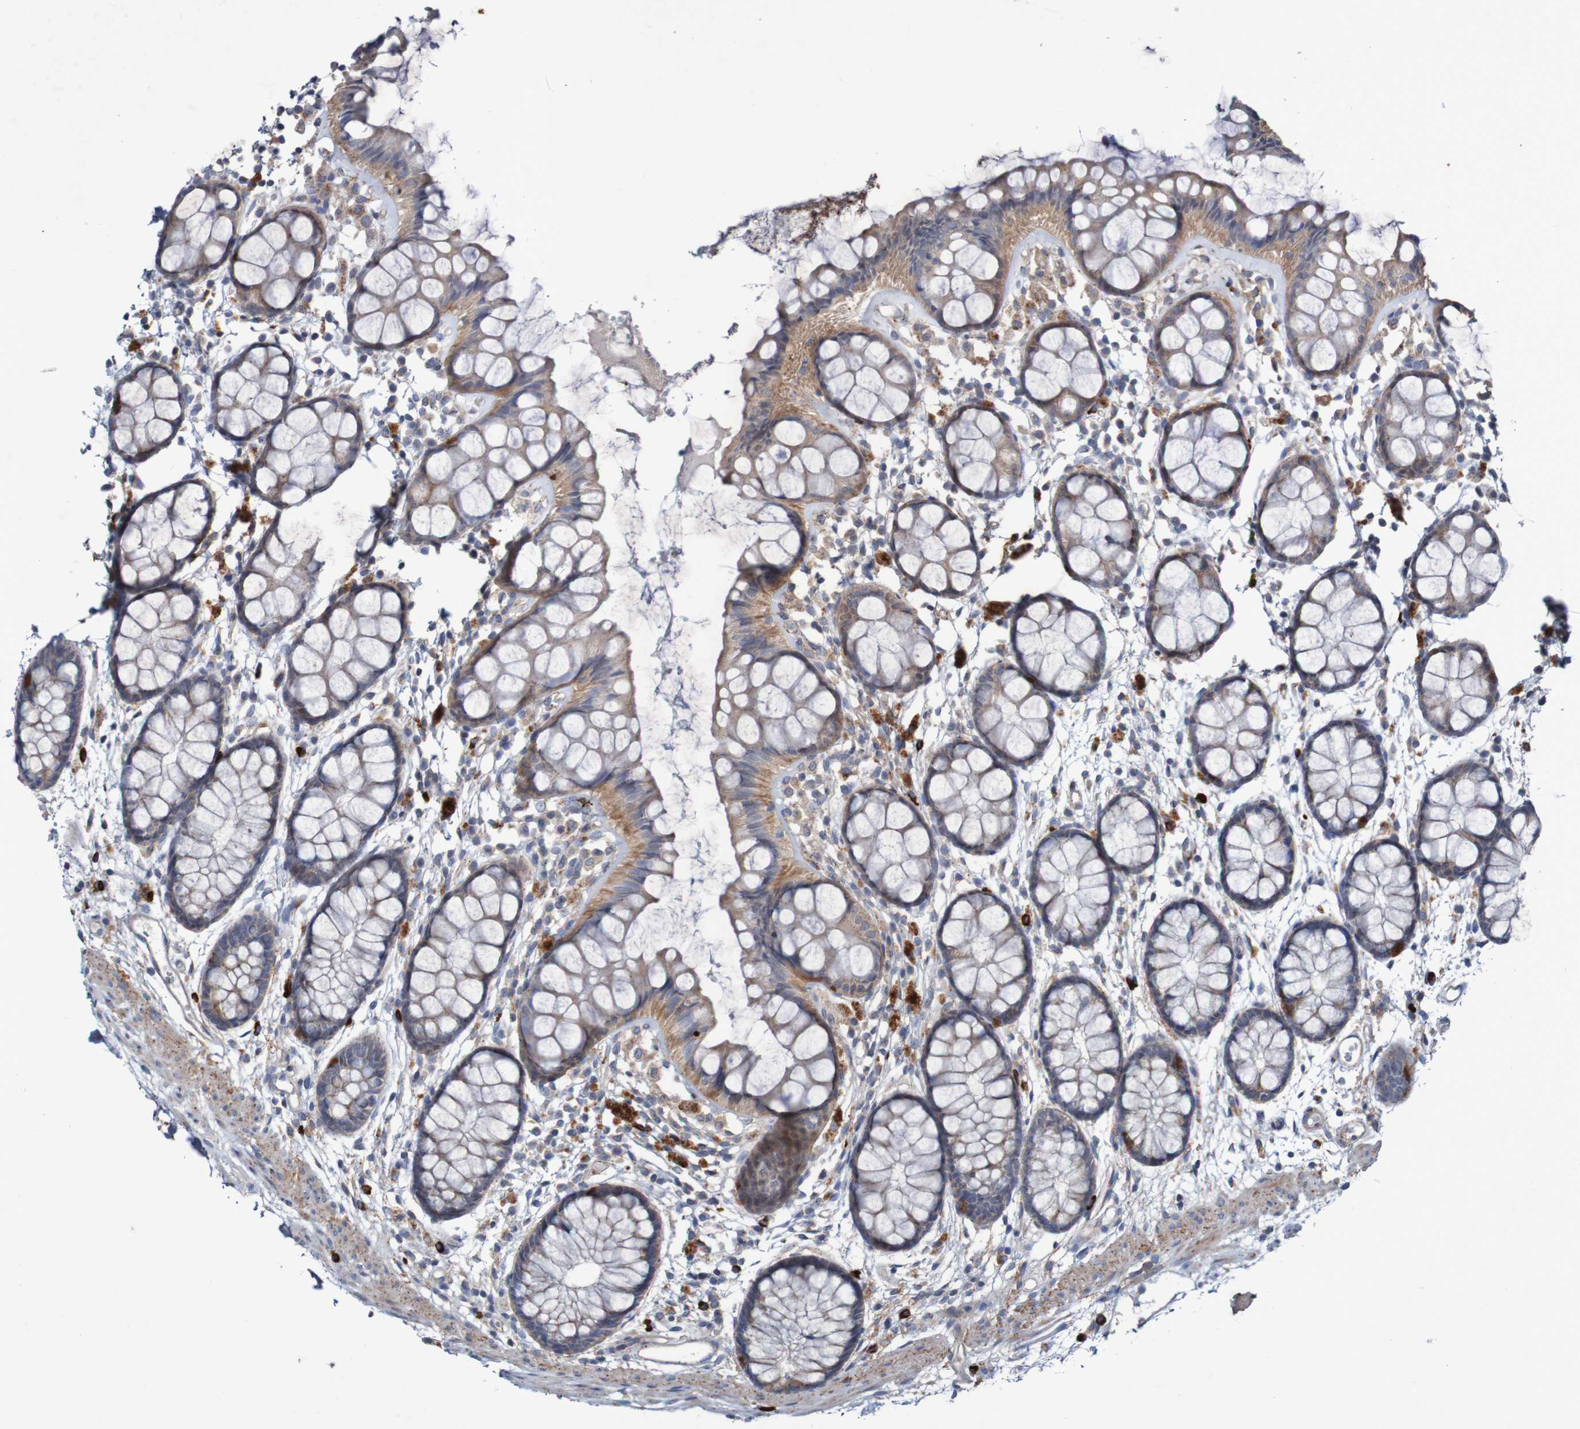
{"staining": {"intensity": "moderate", "quantity": ">75%", "location": "cytoplasmic/membranous"}, "tissue": "rectum", "cell_type": "Glandular cells", "image_type": "normal", "snomed": [{"axis": "morphology", "description": "Normal tissue, NOS"}, {"axis": "topography", "description": "Rectum"}], "caption": "The histopathology image reveals immunohistochemical staining of normal rectum. There is moderate cytoplasmic/membranous positivity is present in about >75% of glandular cells.", "gene": "ANGPT4", "patient": {"sex": "female", "age": 66}}